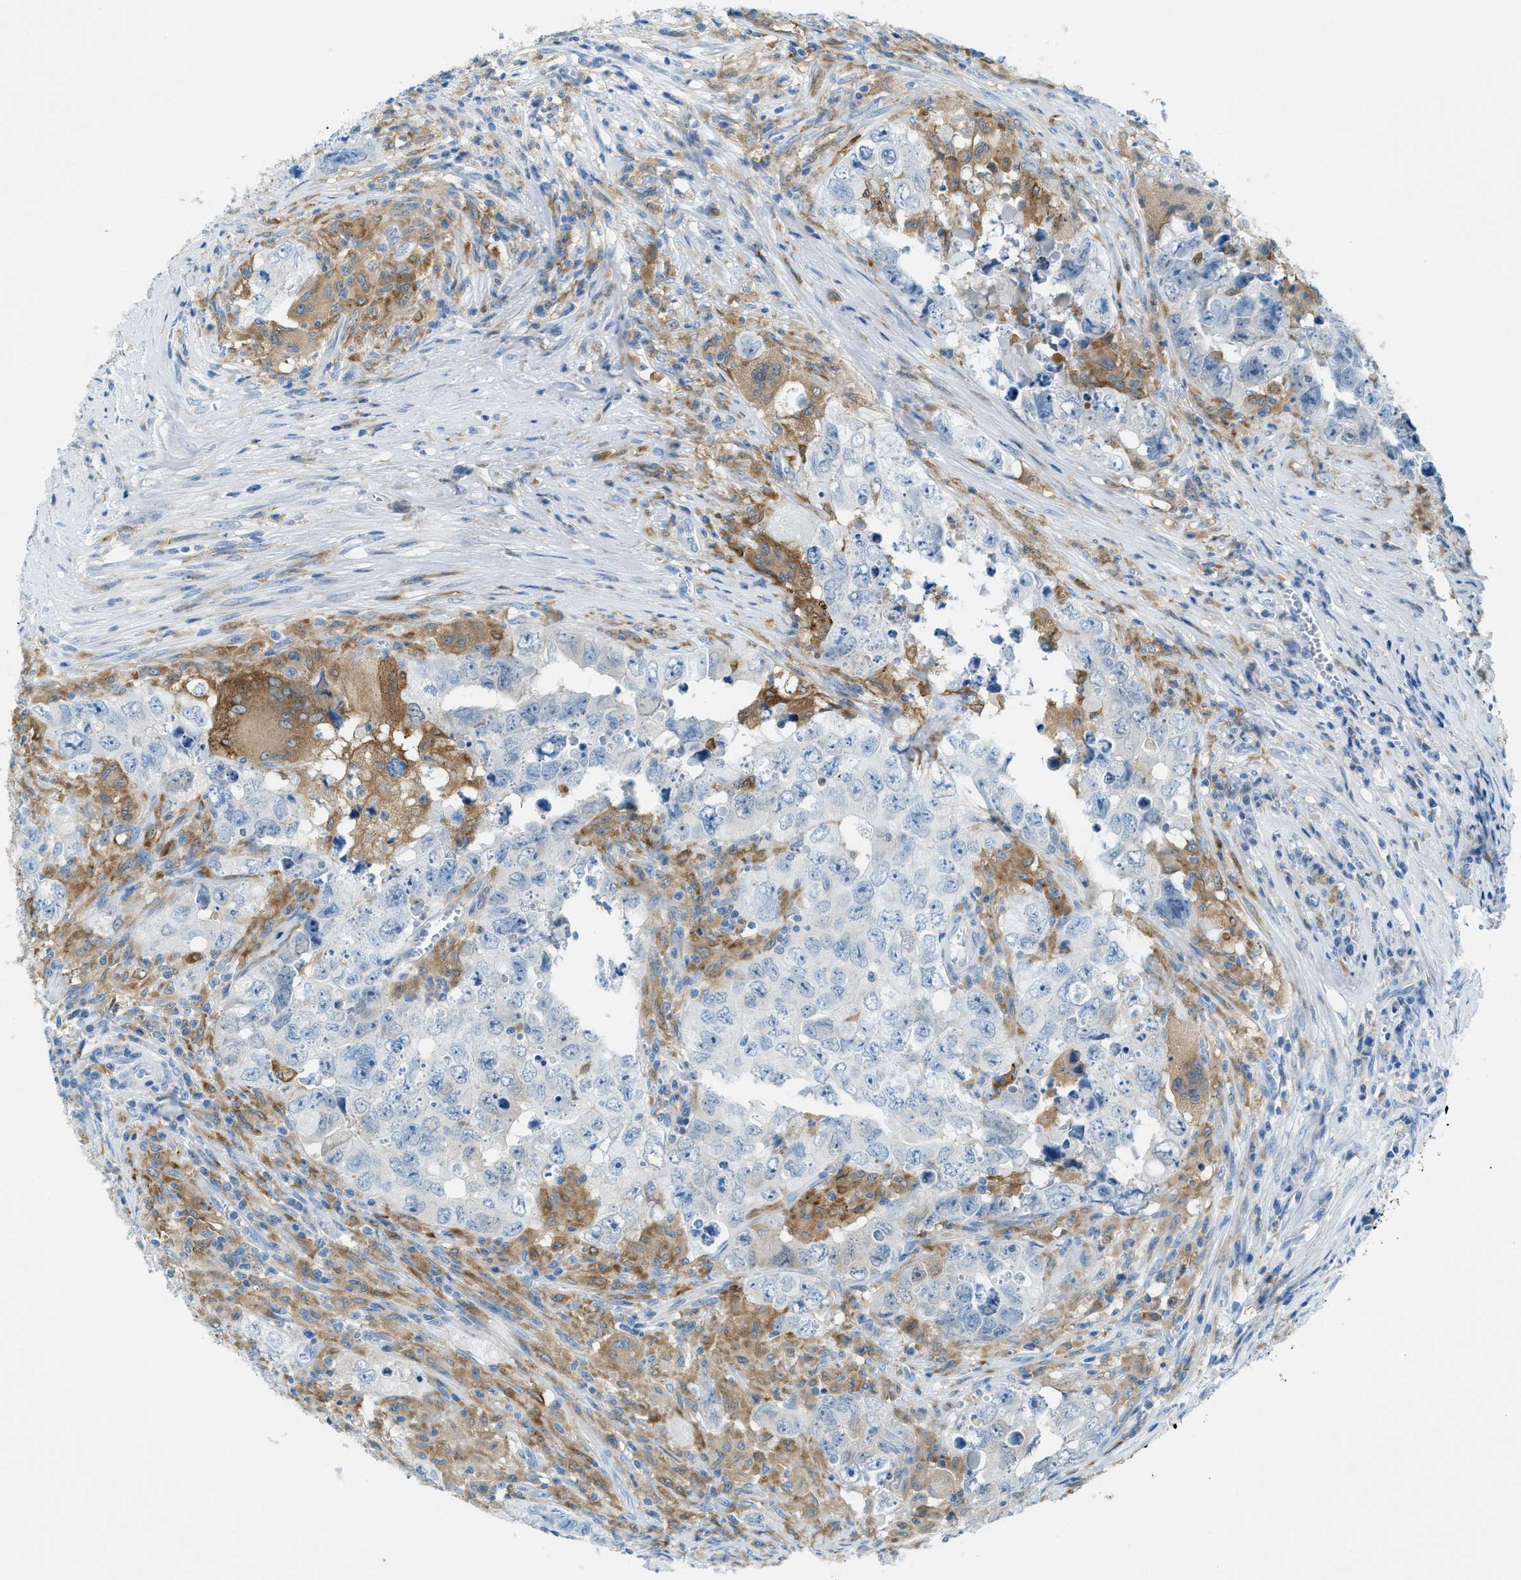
{"staining": {"intensity": "negative", "quantity": "none", "location": "none"}, "tissue": "testis cancer", "cell_type": "Tumor cells", "image_type": "cancer", "snomed": [{"axis": "morphology", "description": "Seminoma, NOS"}, {"axis": "morphology", "description": "Carcinoma, Embryonal, NOS"}, {"axis": "topography", "description": "Testis"}], "caption": "A photomicrograph of testis seminoma stained for a protein shows no brown staining in tumor cells. (DAB (3,3'-diaminobenzidine) immunohistochemistry (IHC) with hematoxylin counter stain).", "gene": "MATCAP2", "patient": {"sex": "male", "age": 43}}